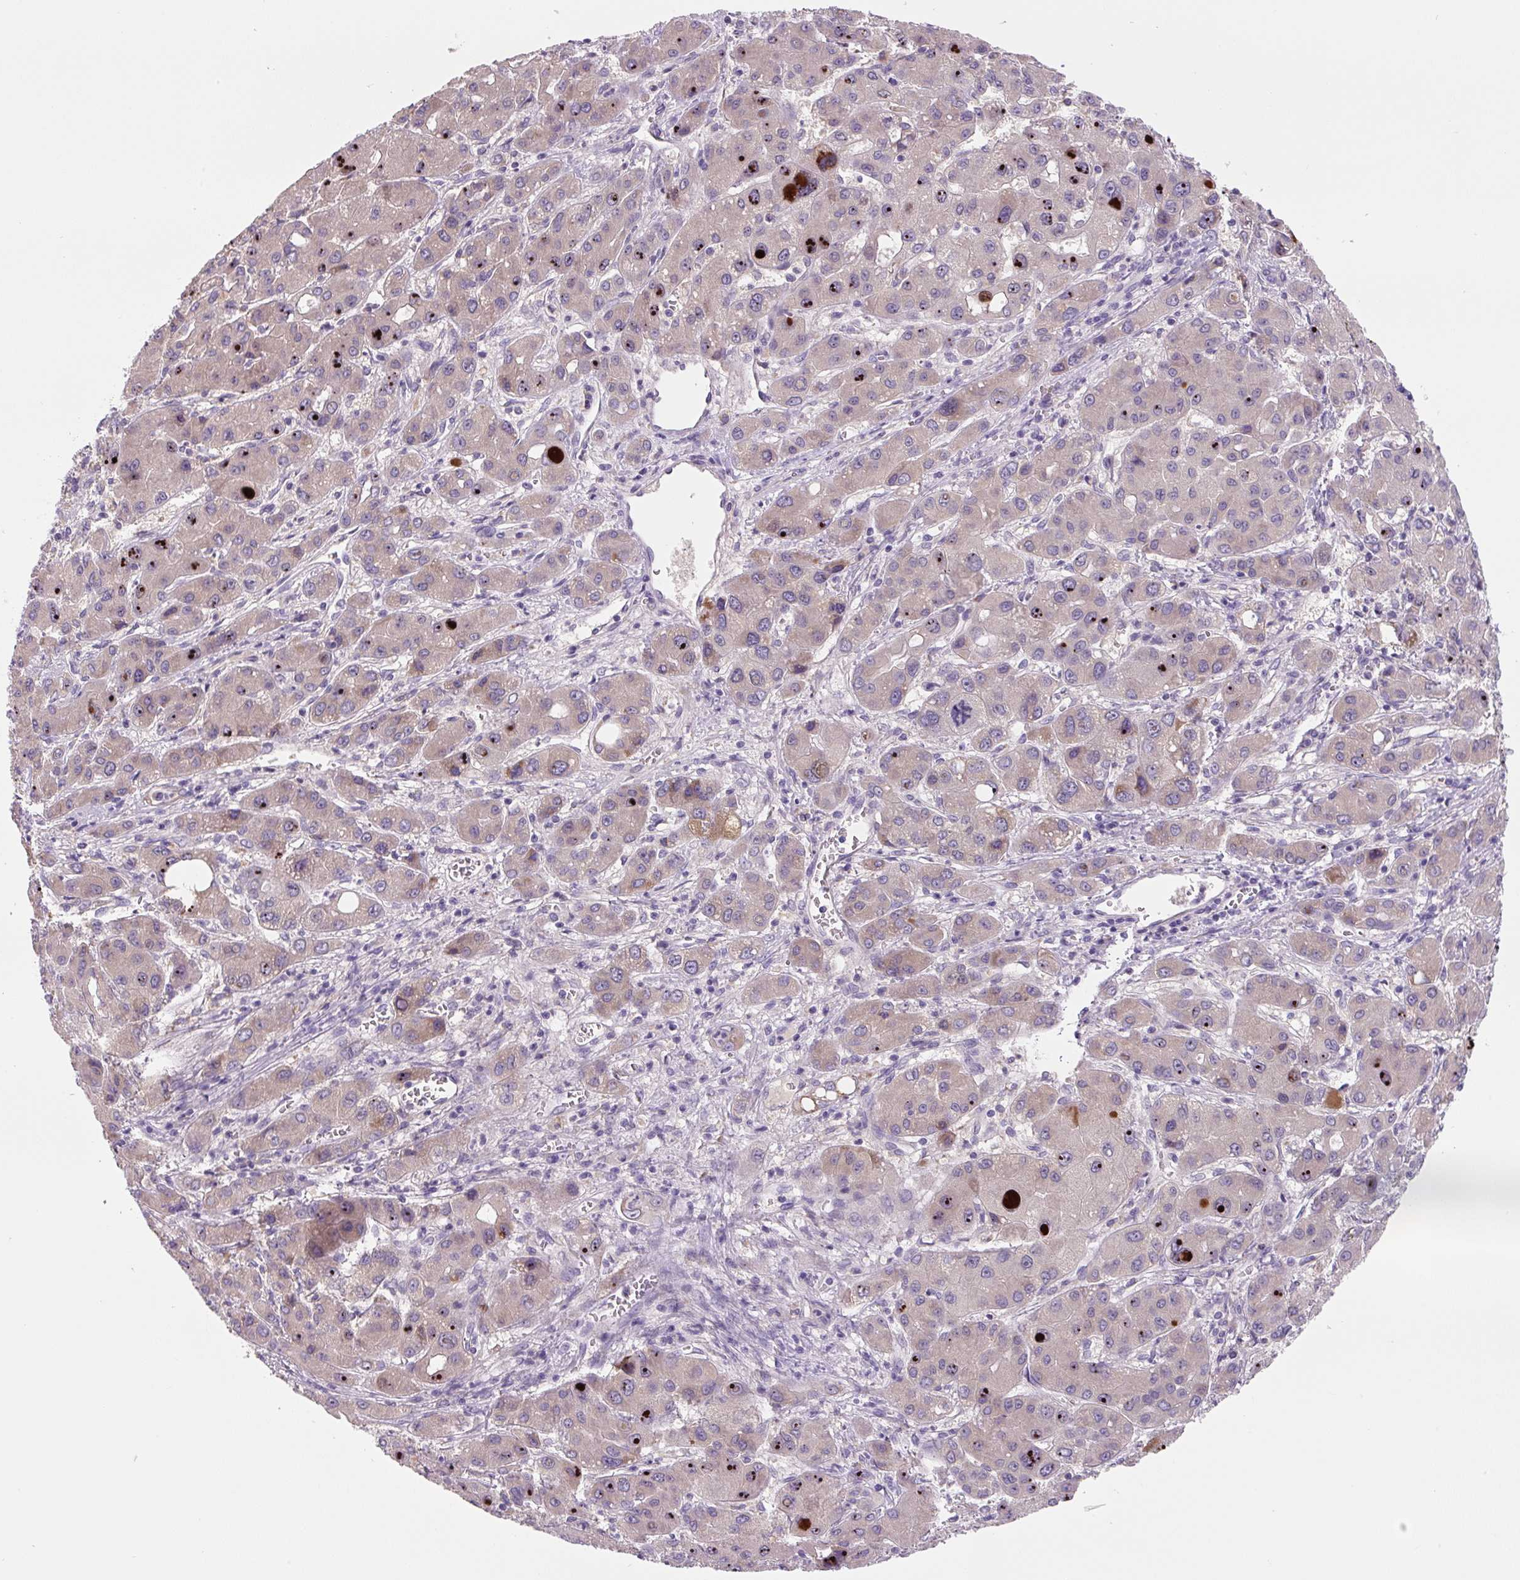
{"staining": {"intensity": "weak", "quantity": "<25%", "location": "cytoplasmic/membranous"}, "tissue": "liver cancer", "cell_type": "Tumor cells", "image_type": "cancer", "snomed": [{"axis": "morphology", "description": "Carcinoma, Hepatocellular, NOS"}, {"axis": "topography", "description": "Liver"}], "caption": "The IHC image has no significant staining in tumor cells of liver cancer tissue. Brightfield microscopy of immunohistochemistry (IHC) stained with DAB (brown) and hematoxylin (blue), captured at high magnification.", "gene": "FZD5", "patient": {"sex": "male", "age": 55}}